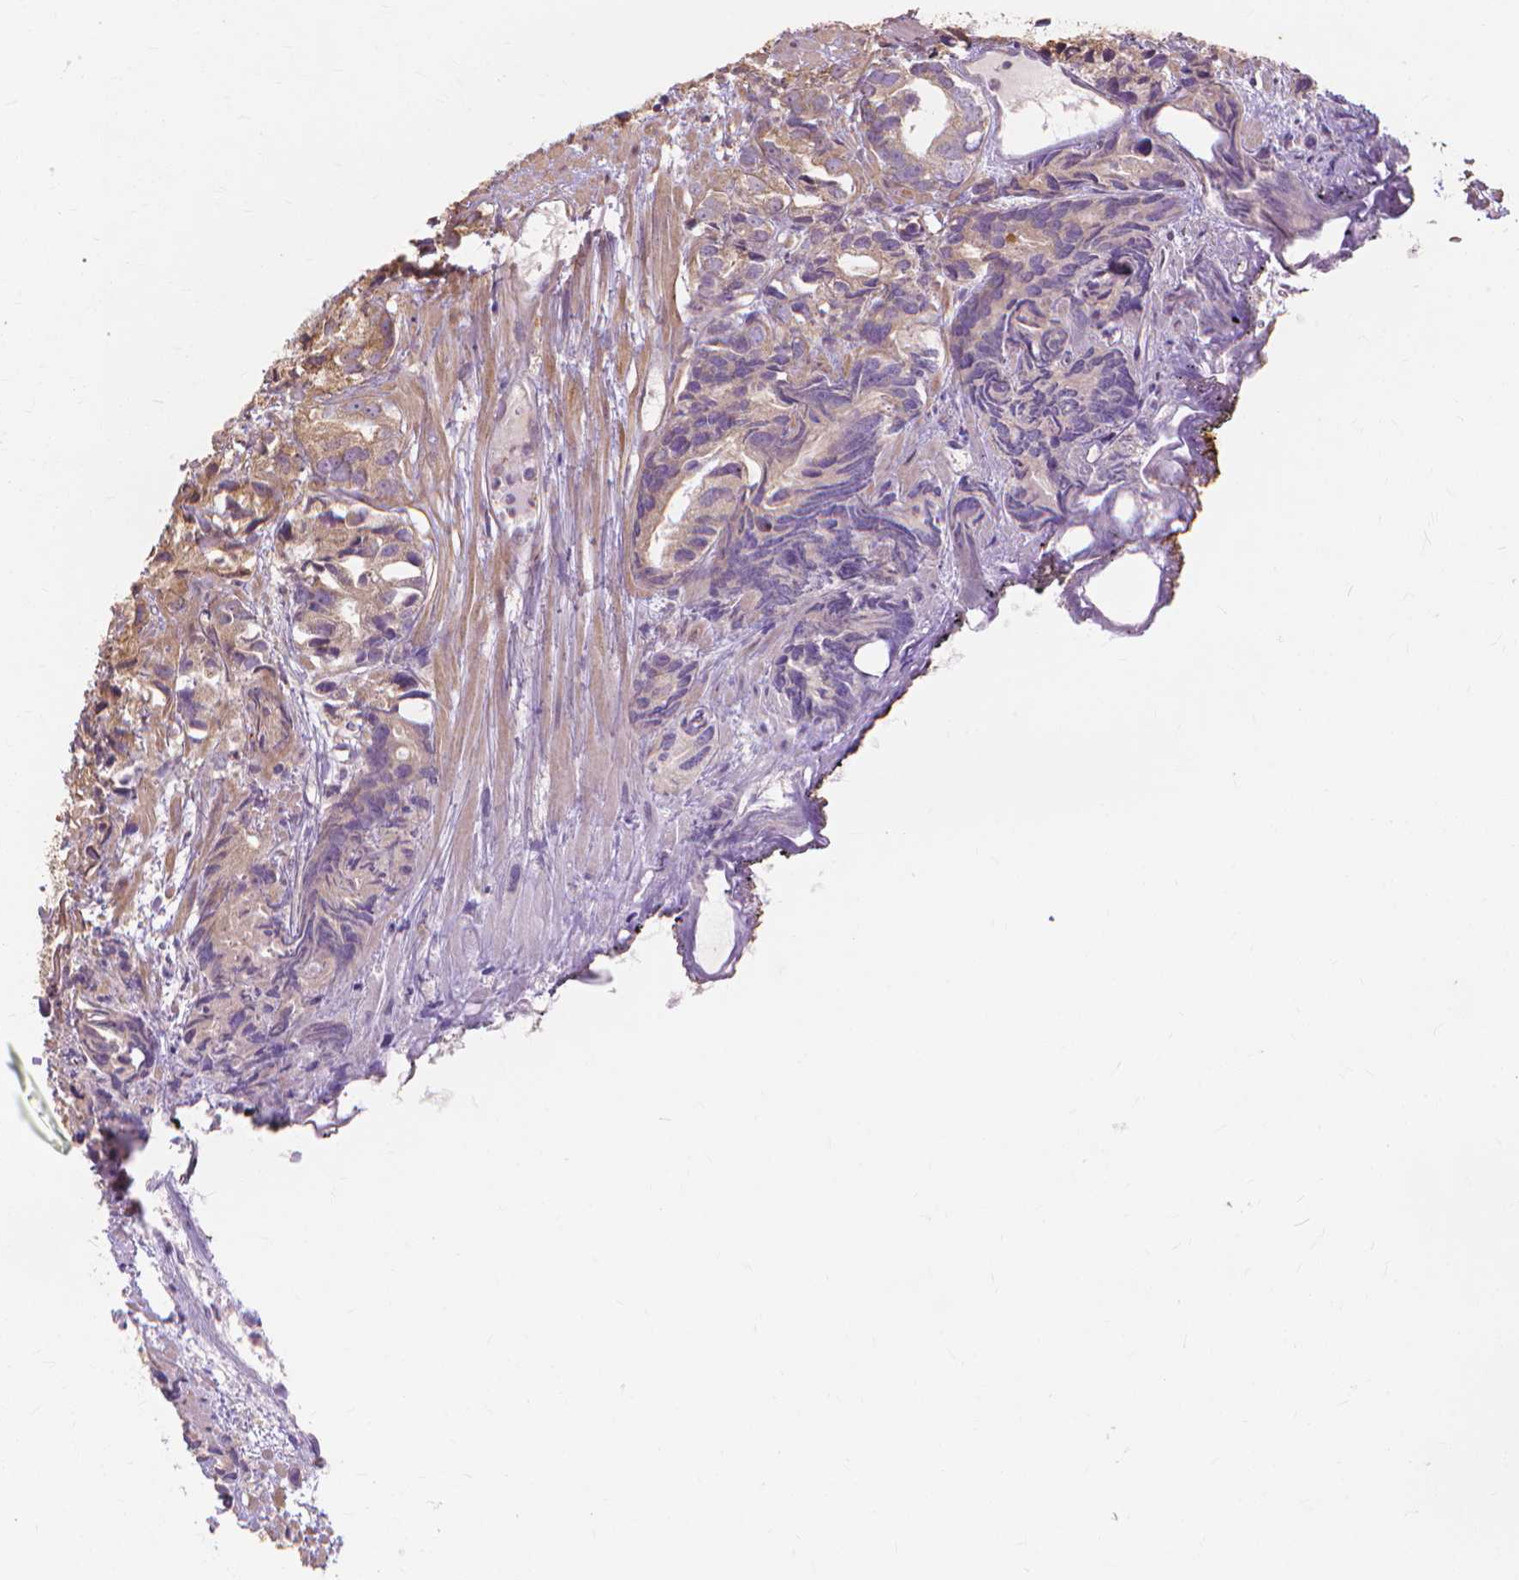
{"staining": {"intensity": "weak", "quantity": ">75%", "location": "cytoplasmic/membranous"}, "tissue": "prostate cancer", "cell_type": "Tumor cells", "image_type": "cancer", "snomed": [{"axis": "morphology", "description": "Adenocarcinoma, High grade"}, {"axis": "topography", "description": "Prostate"}], "caption": "Approximately >75% of tumor cells in human prostate cancer (adenocarcinoma (high-grade)) exhibit weak cytoplasmic/membranous protein positivity as visualized by brown immunohistochemical staining.", "gene": "TAB2", "patient": {"sex": "male", "age": 79}}